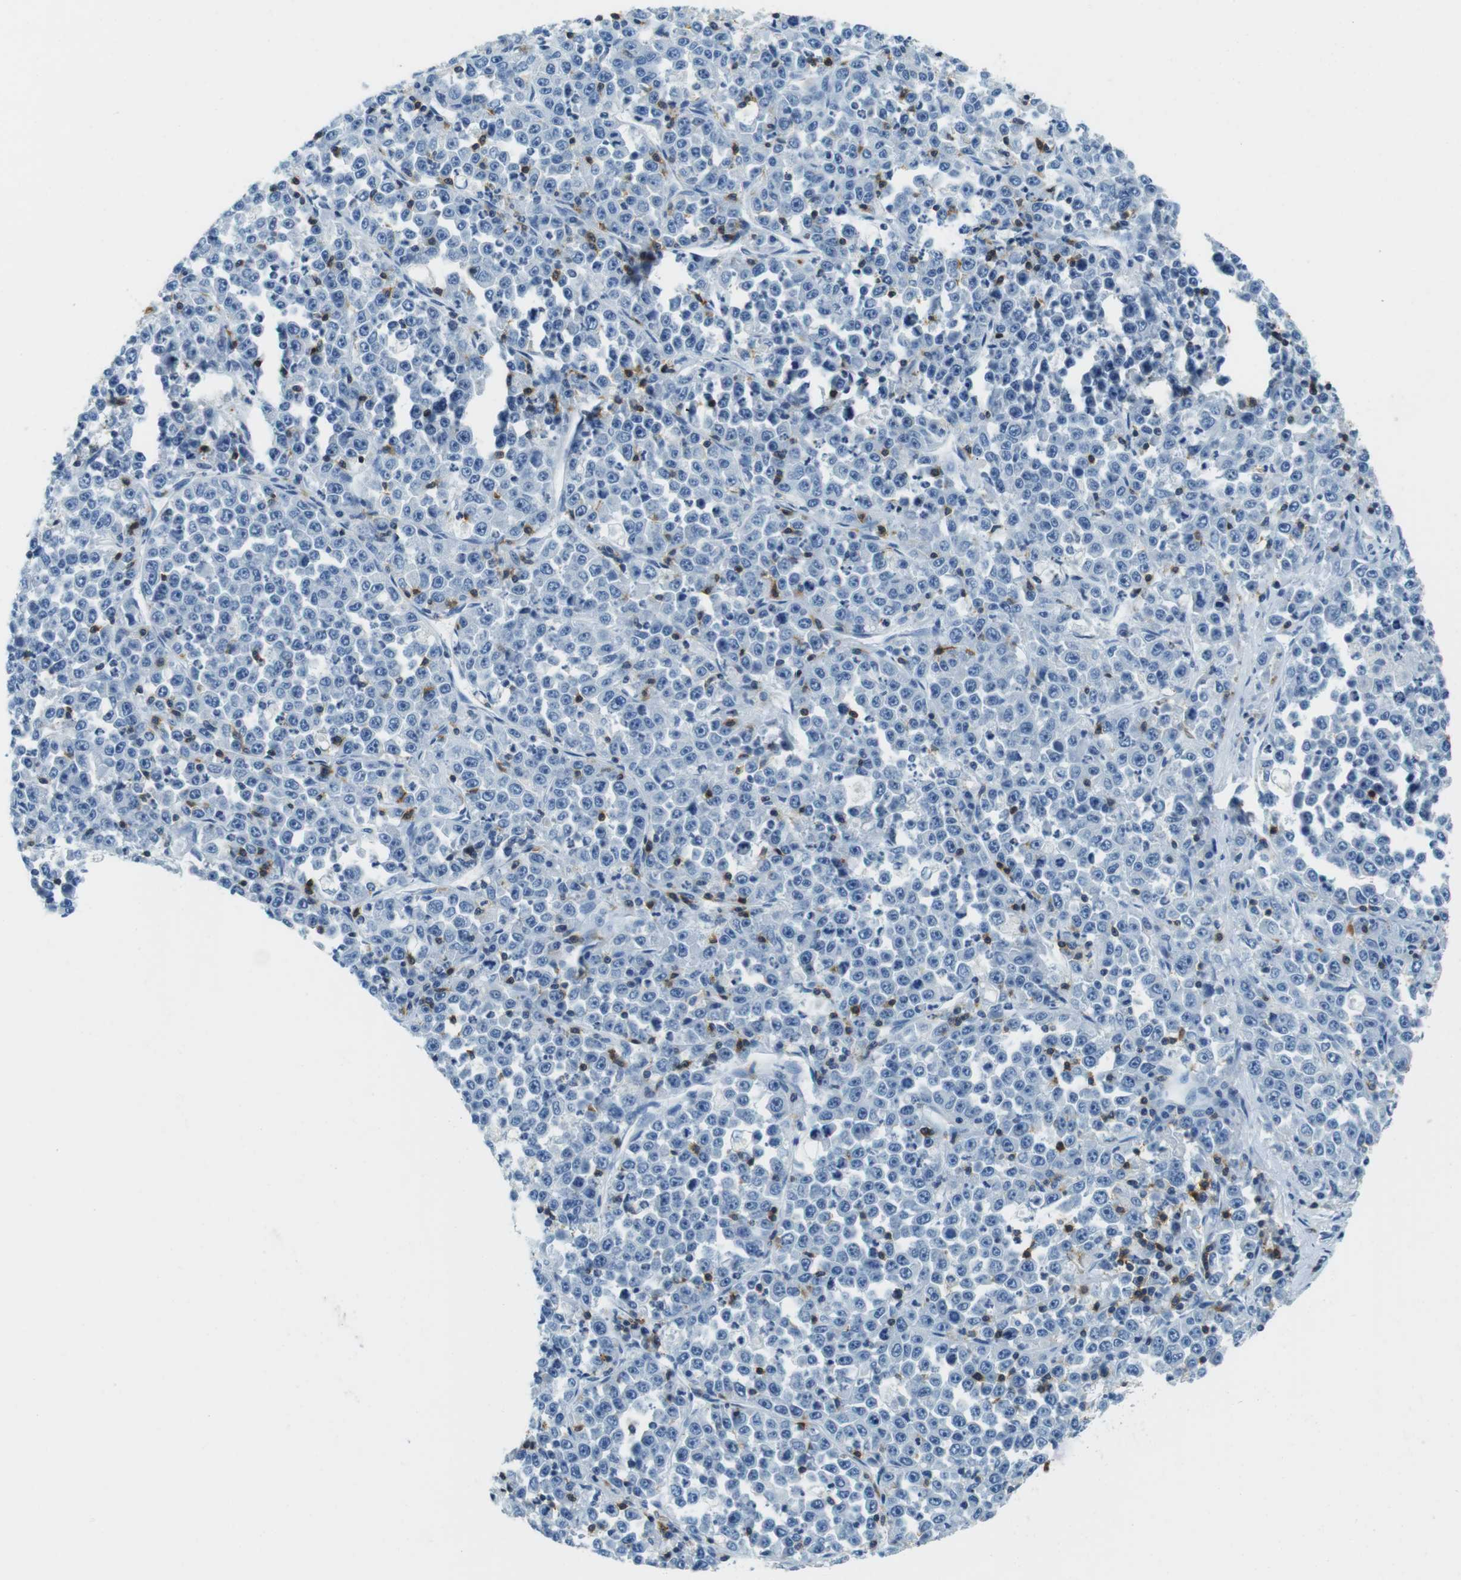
{"staining": {"intensity": "negative", "quantity": "none", "location": "none"}, "tissue": "stomach cancer", "cell_type": "Tumor cells", "image_type": "cancer", "snomed": [{"axis": "morphology", "description": "Normal tissue, NOS"}, {"axis": "morphology", "description": "Adenocarcinoma, NOS"}, {"axis": "topography", "description": "Stomach, upper"}, {"axis": "topography", "description": "Stomach"}], "caption": "DAB immunohistochemical staining of stomach cancer reveals no significant expression in tumor cells.", "gene": "LAT", "patient": {"sex": "male", "age": 59}}